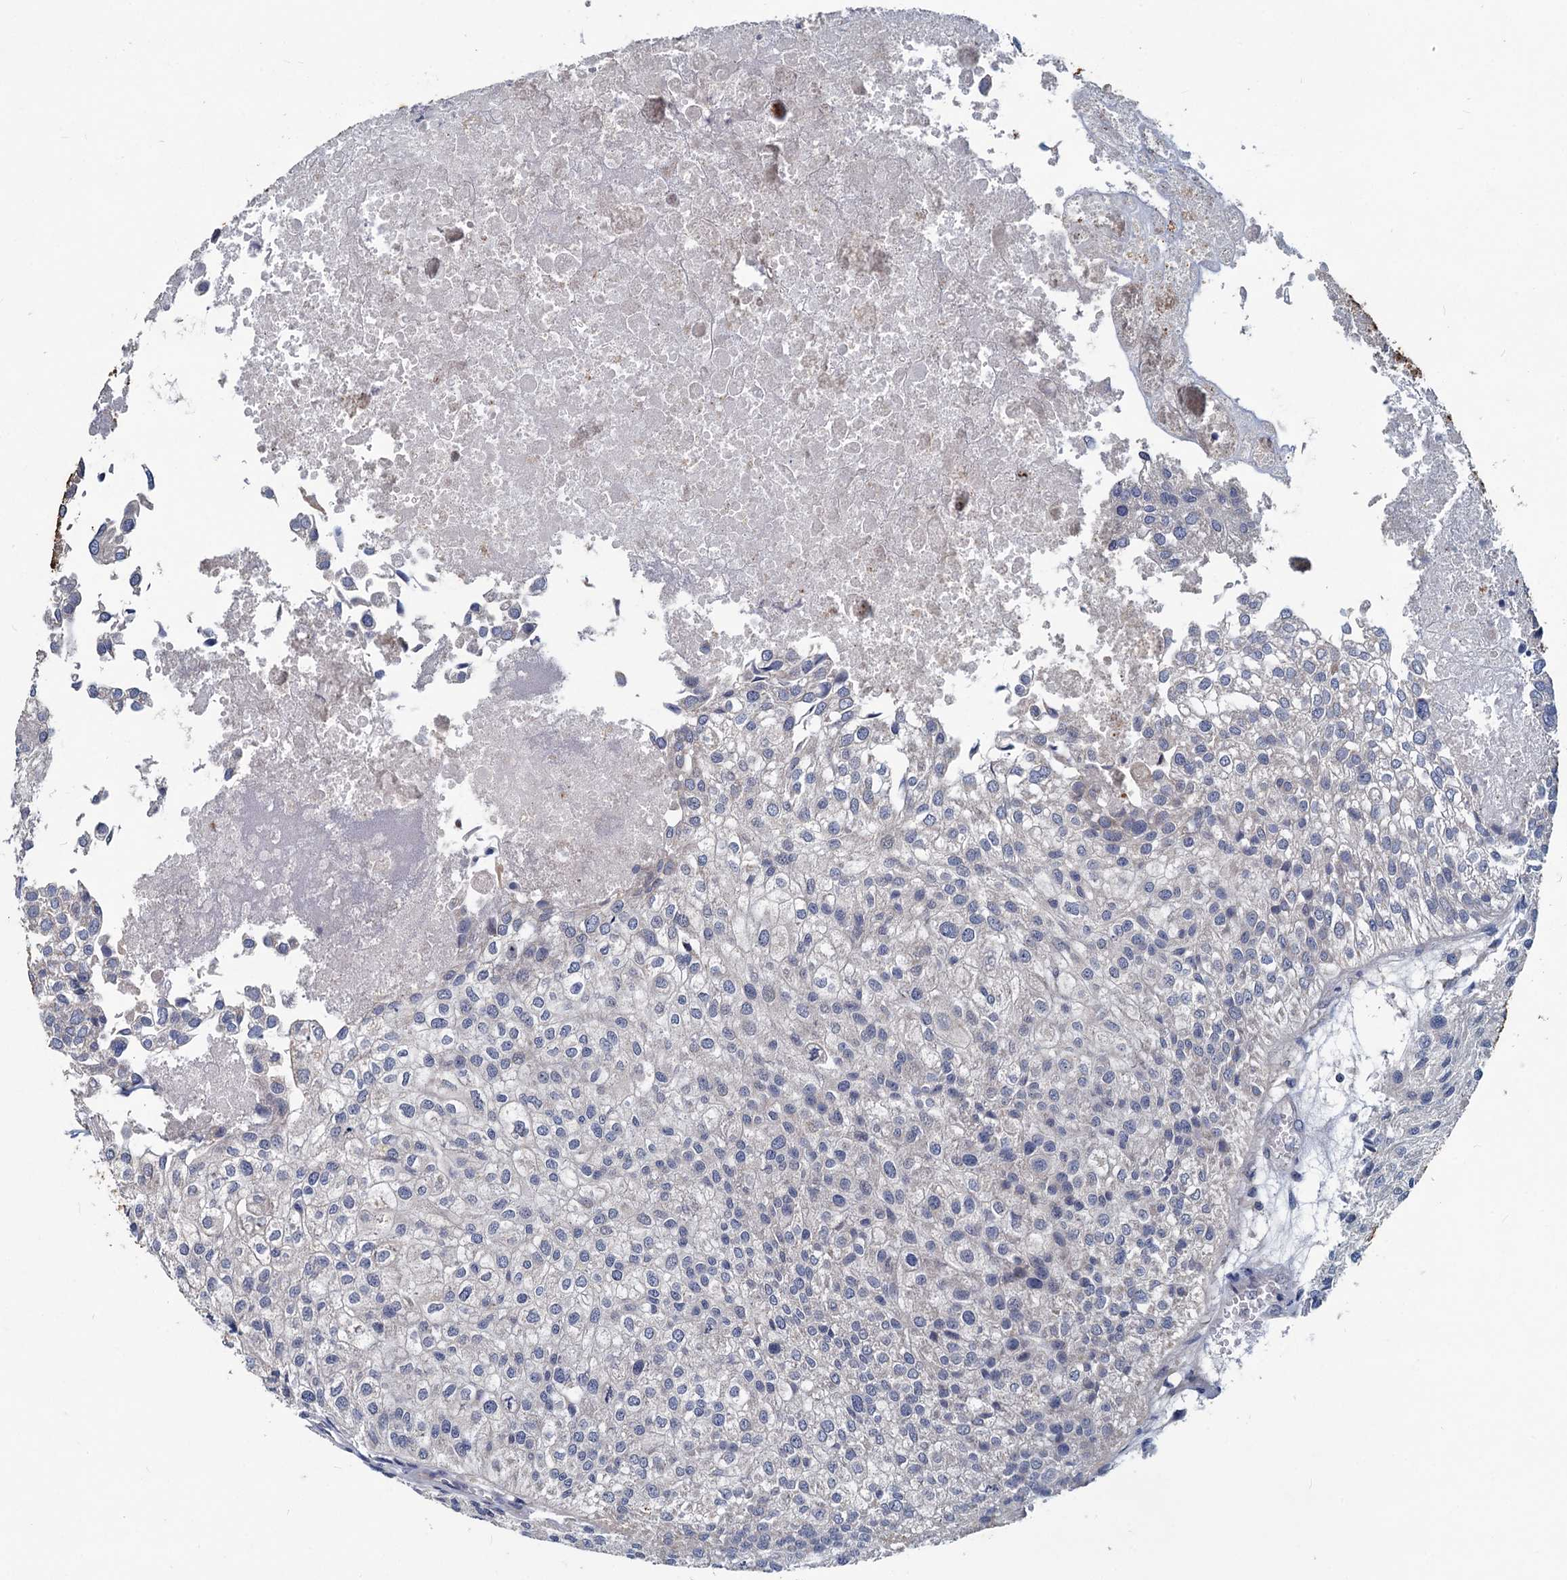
{"staining": {"intensity": "negative", "quantity": "none", "location": "none"}, "tissue": "urothelial cancer", "cell_type": "Tumor cells", "image_type": "cancer", "snomed": [{"axis": "morphology", "description": "Urothelial carcinoma, Low grade"}, {"axis": "topography", "description": "Urinary bladder"}], "caption": "High magnification brightfield microscopy of low-grade urothelial carcinoma stained with DAB (3,3'-diaminobenzidine) (brown) and counterstained with hematoxylin (blue): tumor cells show no significant staining. The staining was performed using DAB (3,3'-diaminobenzidine) to visualize the protein expression in brown, while the nuclei were stained in blue with hematoxylin (Magnification: 20x).", "gene": "SLC2A7", "patient": {"sex": "female", "age": 89}}